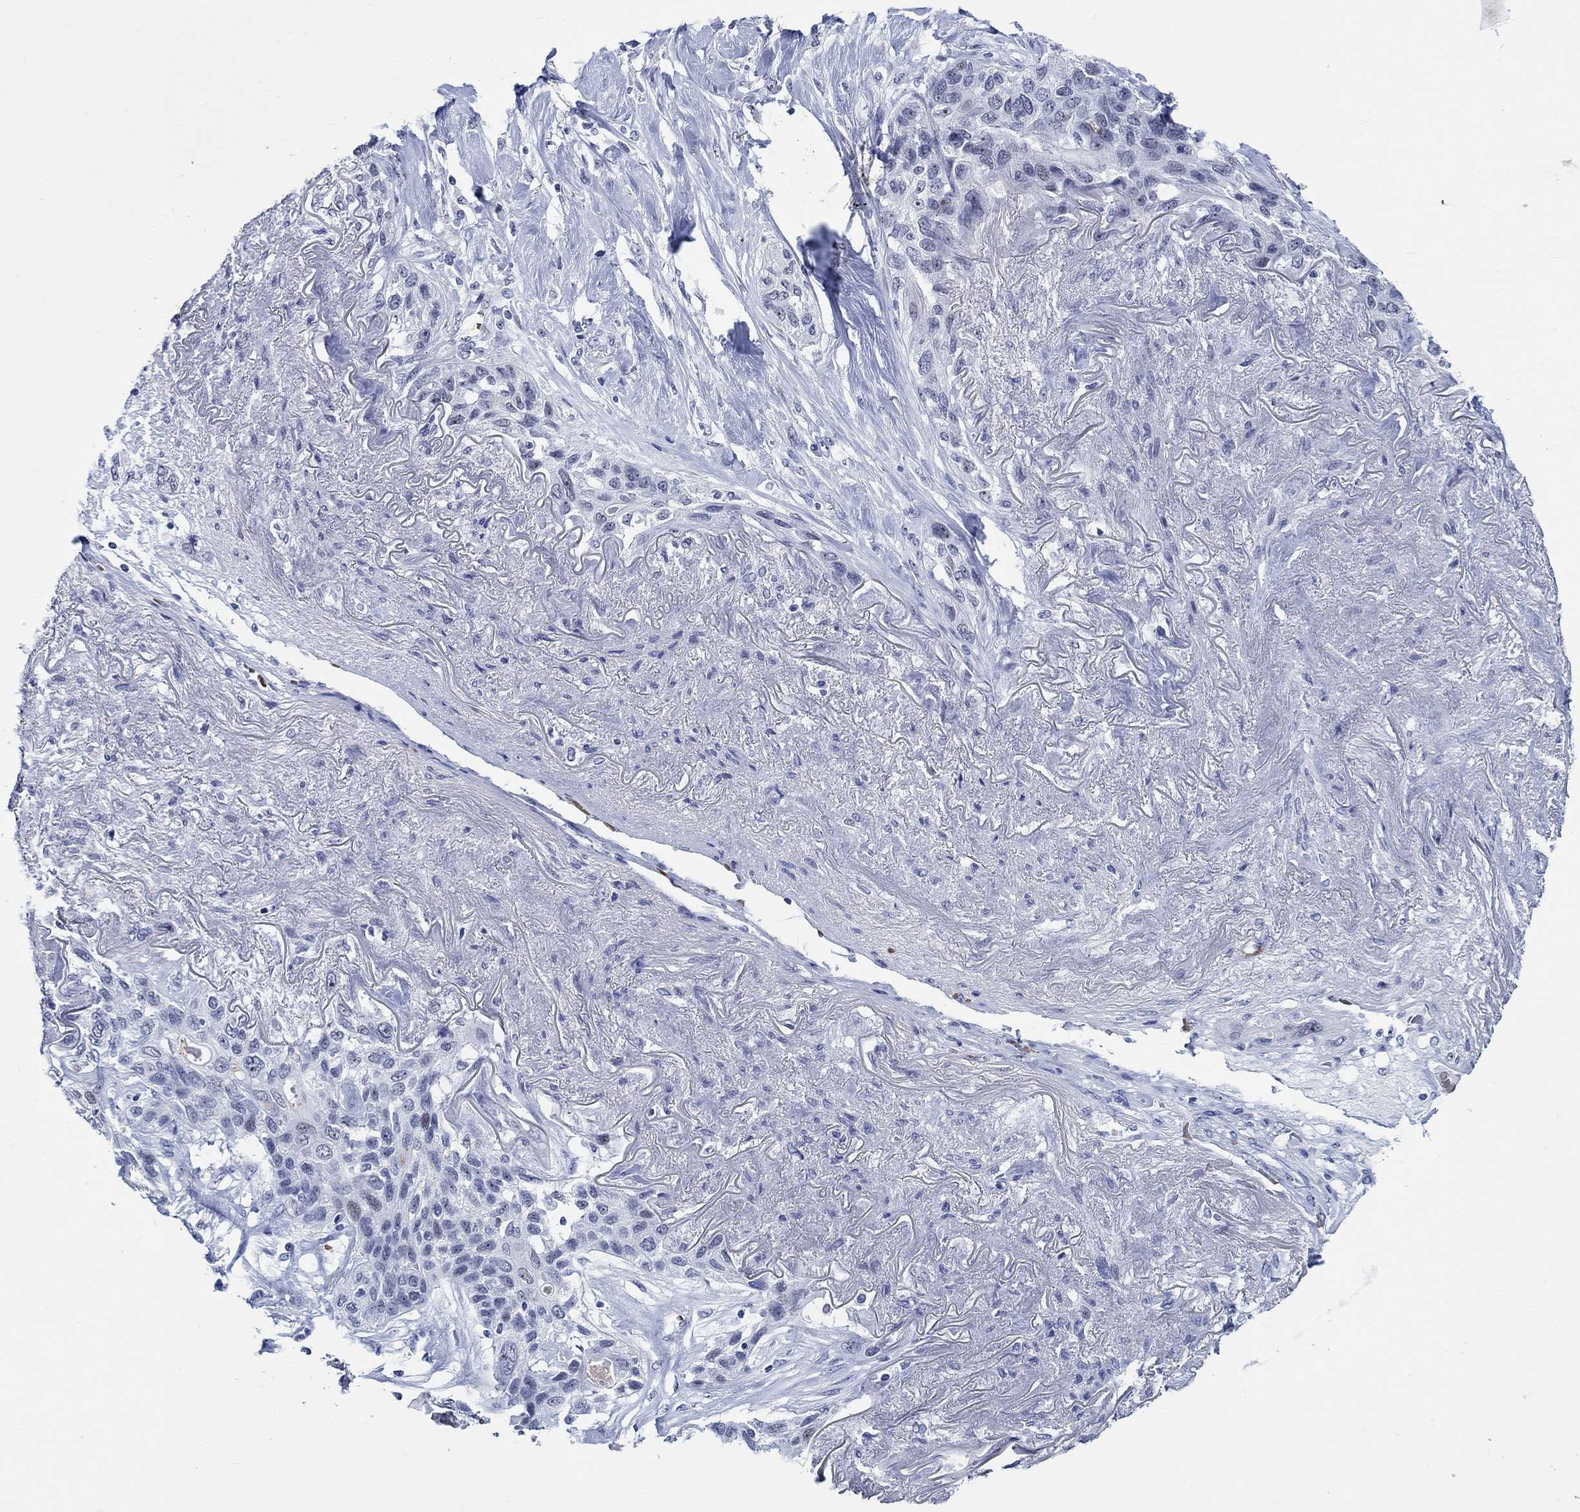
{"staining": {"intensity": "negative", "quantity": "none", "location": "none"}, "tissue": "lung cancer", "cell_type": "Tumor cells", "image_type": "cancer", "snomed": [{"axis": "morphology", "description": "Squamous cell carcinoma, NOS"}, {"axis": "topography", "description": "Lung"}], "caption": "The histopathology image reveals no staining of tumor cells in lung cancer.", "gene": "ZNF446", "patient": {"sex": "female", "age": 70}}